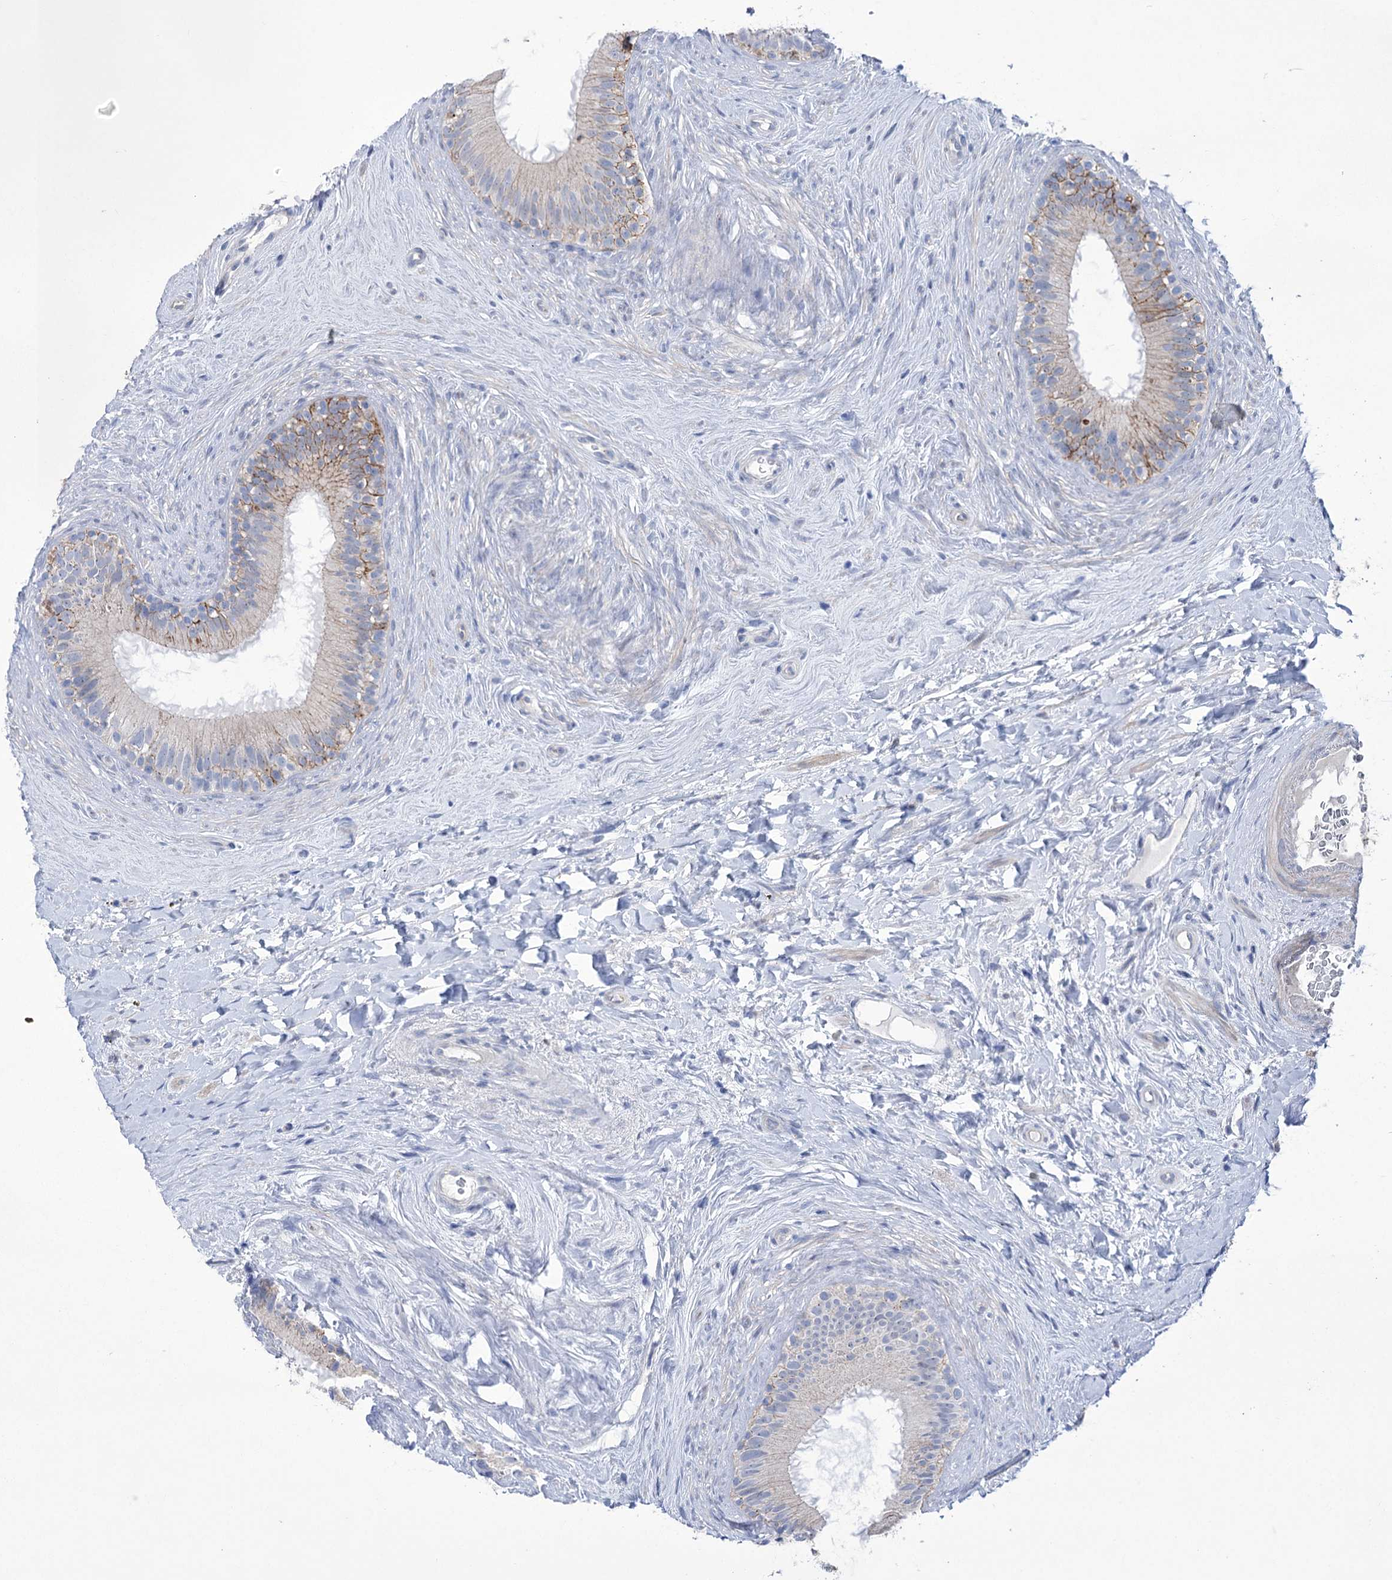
{"staining": {"intensity": "weak", "quantity": "<25%", "location": "cytoplasmic/membranous"}, "tissue": "epididymis", "cell_type": "Glandular cells", "image_type": "normal", "snomed": [{"axis": "morphology", "description": "Normal tissue, NOS"}, {"axis": "topography", "description": "Epididymis"}], "caption": "Protein analysis of normal epididymis demonstrates no significant positivity in glandular cells. (DAB (3,3'-diaminobenzidine) IHC, high magnification).", "gene": "CEP164", "patient": {"sex": "male", "age": 84}}